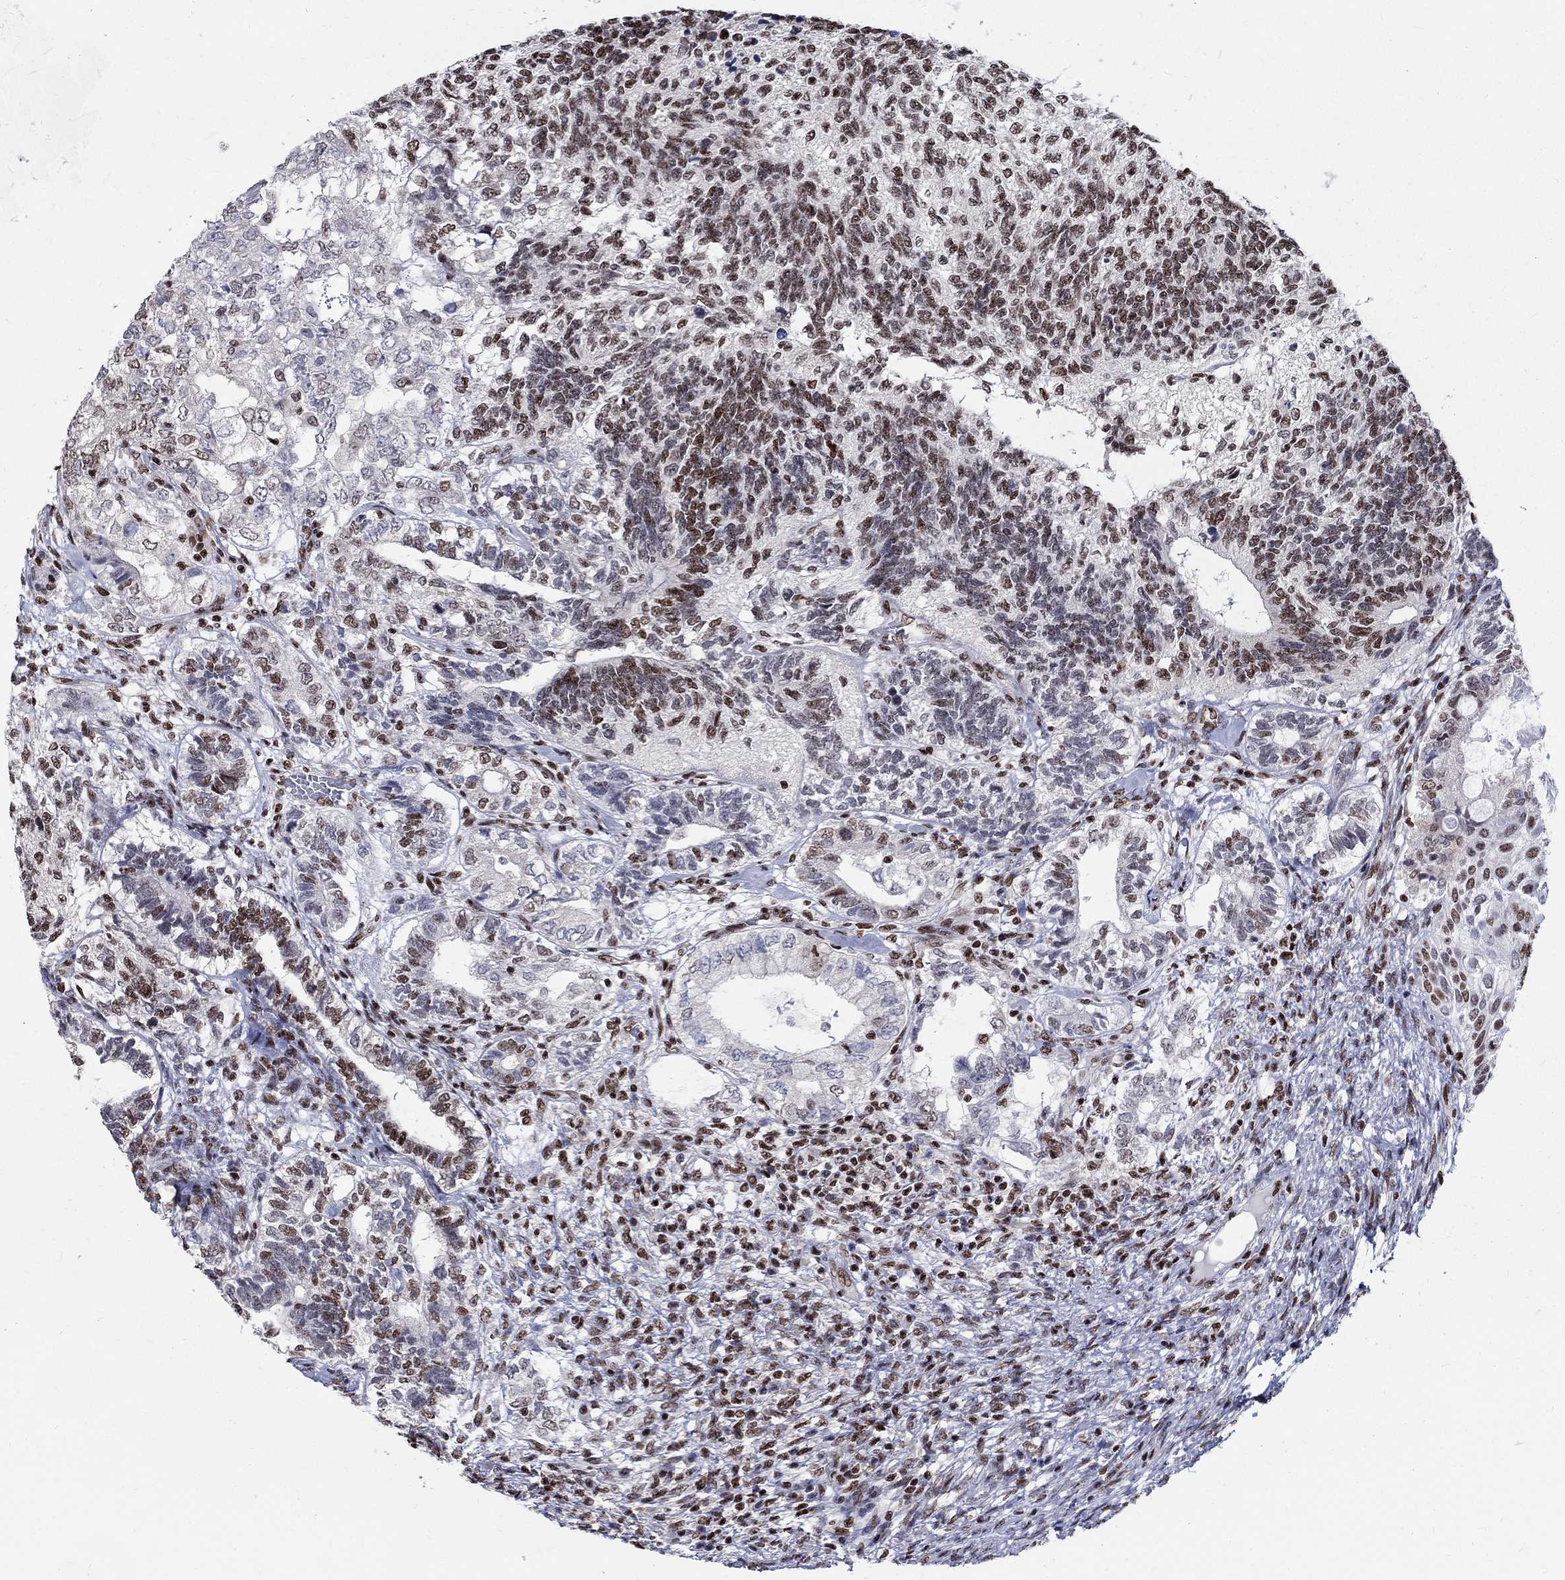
{"staining": {"intensity": "strong", "quantity": "<25%", "location": "nuclear"}, "tissue": "testis cancer", "cell_type": "Tumor cells", "image_type": "cancer", "snomed": [{"axis": "morphology", "description": "Seminoma, NOS"}, {"axis": "morphology", "description": "Carcinoma, Embryonal, NOS"}, {"axis": "topography", "description": "Testis"}], "caption": "Brown immunohistochemical staining in human seminoma (testis) reveals strong nuclear expression in approximately <25% of tumor cells. The staining was performed using DAB (3,3'-diaminobenzidine), with brown indicating positive protein expression. Nuclei are stained blue with hematoxylin.", "gene": "FBXO16", "patient": {"sex": "male", "age": 41}}